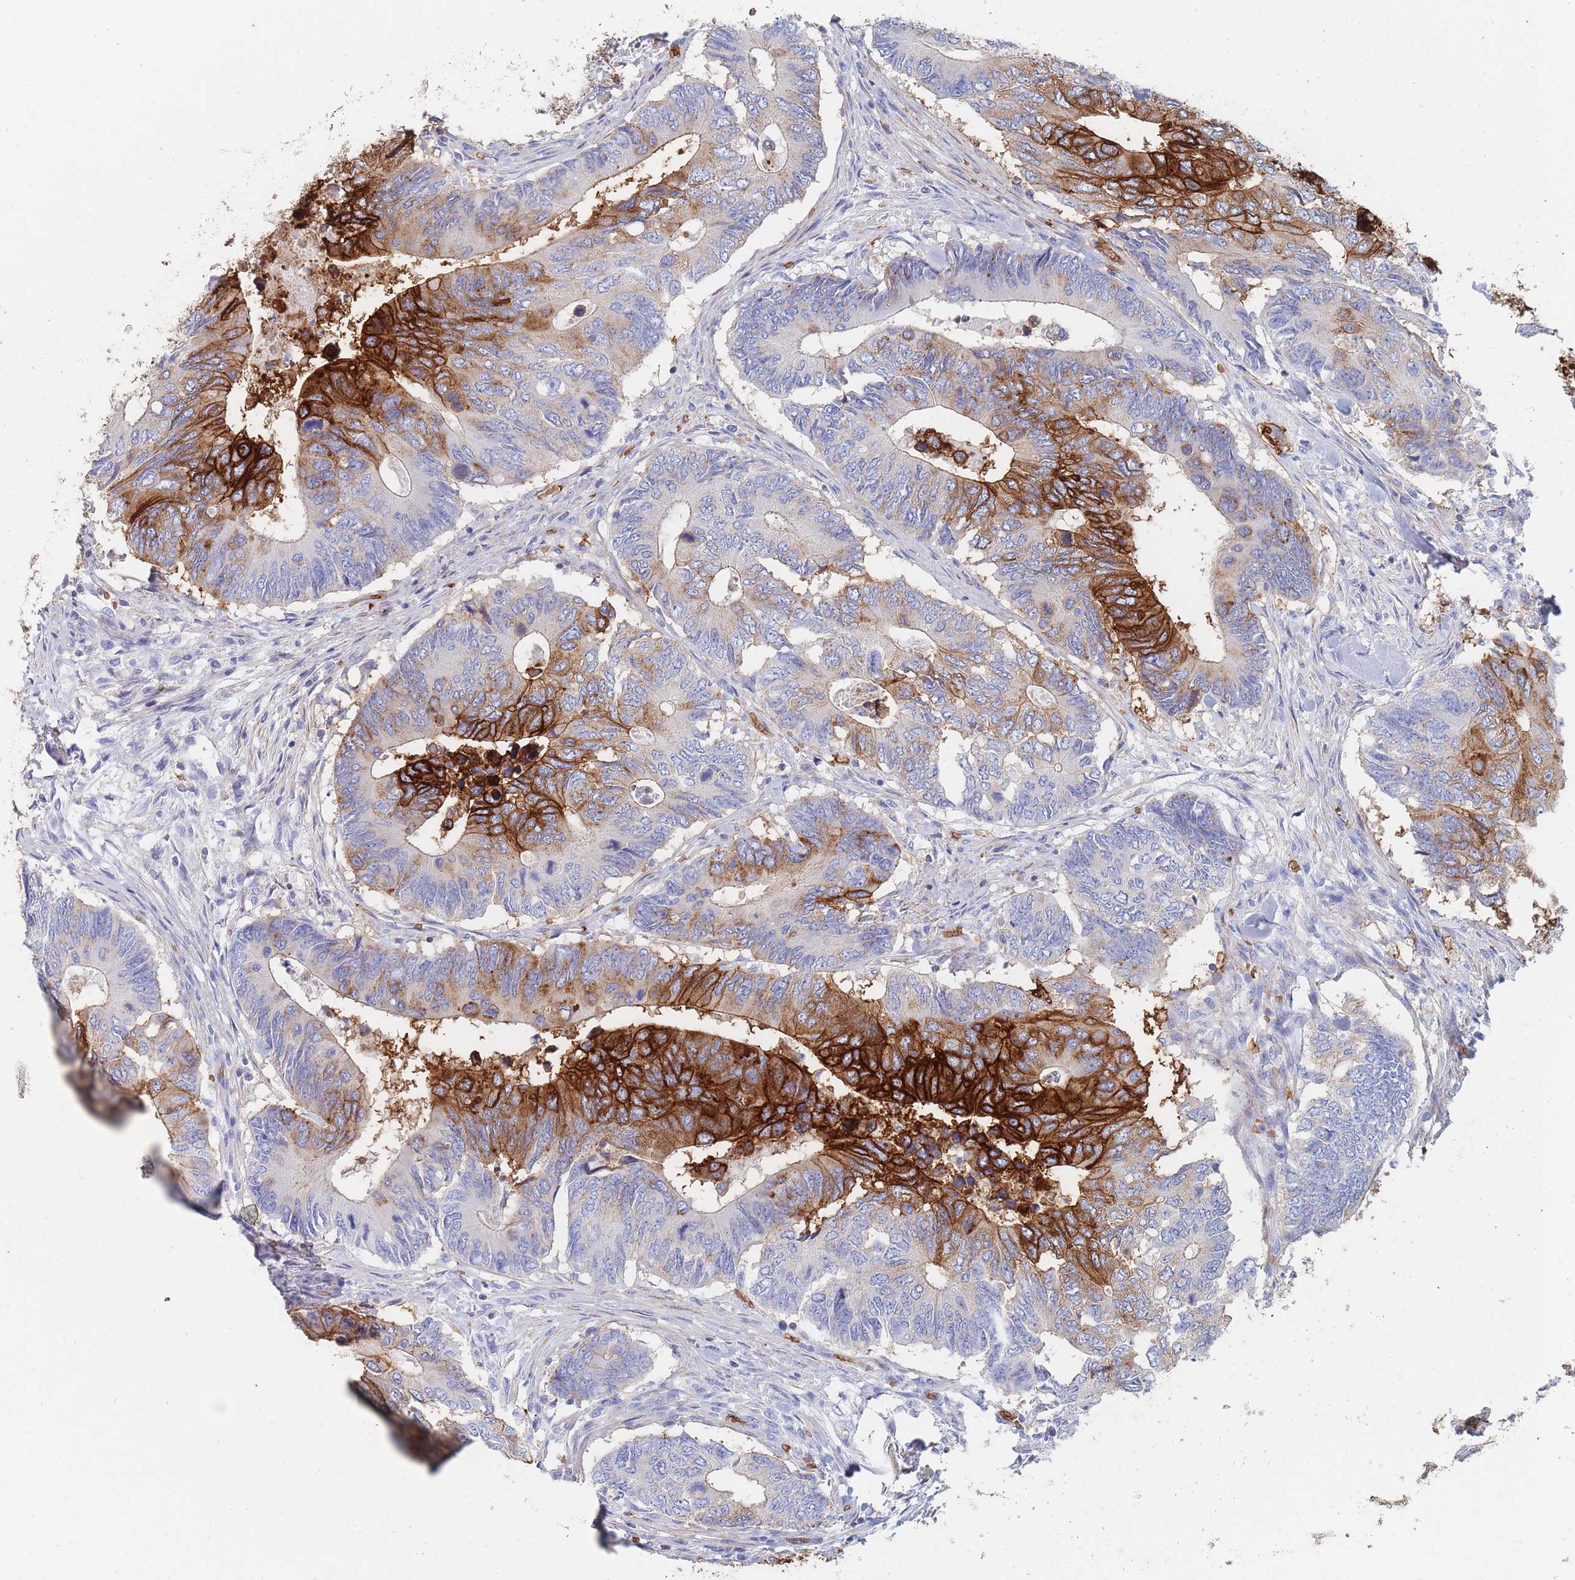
{"staining": {"intensity": "strong", "quantity": "25%-75%", "location": "cytoplasmic/membranous"}, "tissue": "colorectal cancer", "cell_type": "Tumor cells", "image_type": "cancer", "snomed": [{"axis": "morphology", "description": "Adenocarcinoma, NOS"}, {"axis": "topography", "description": "Colon"}], "caption": "A micrograph showing strong cytoplasmic/membranous positivity in about 25%-75% of tumor cells in colorectal cancer, as visualized by brown immunohistochemical staining.", "gene": "SLC2A1", "patient": {"sex": "male", "age": 87}}